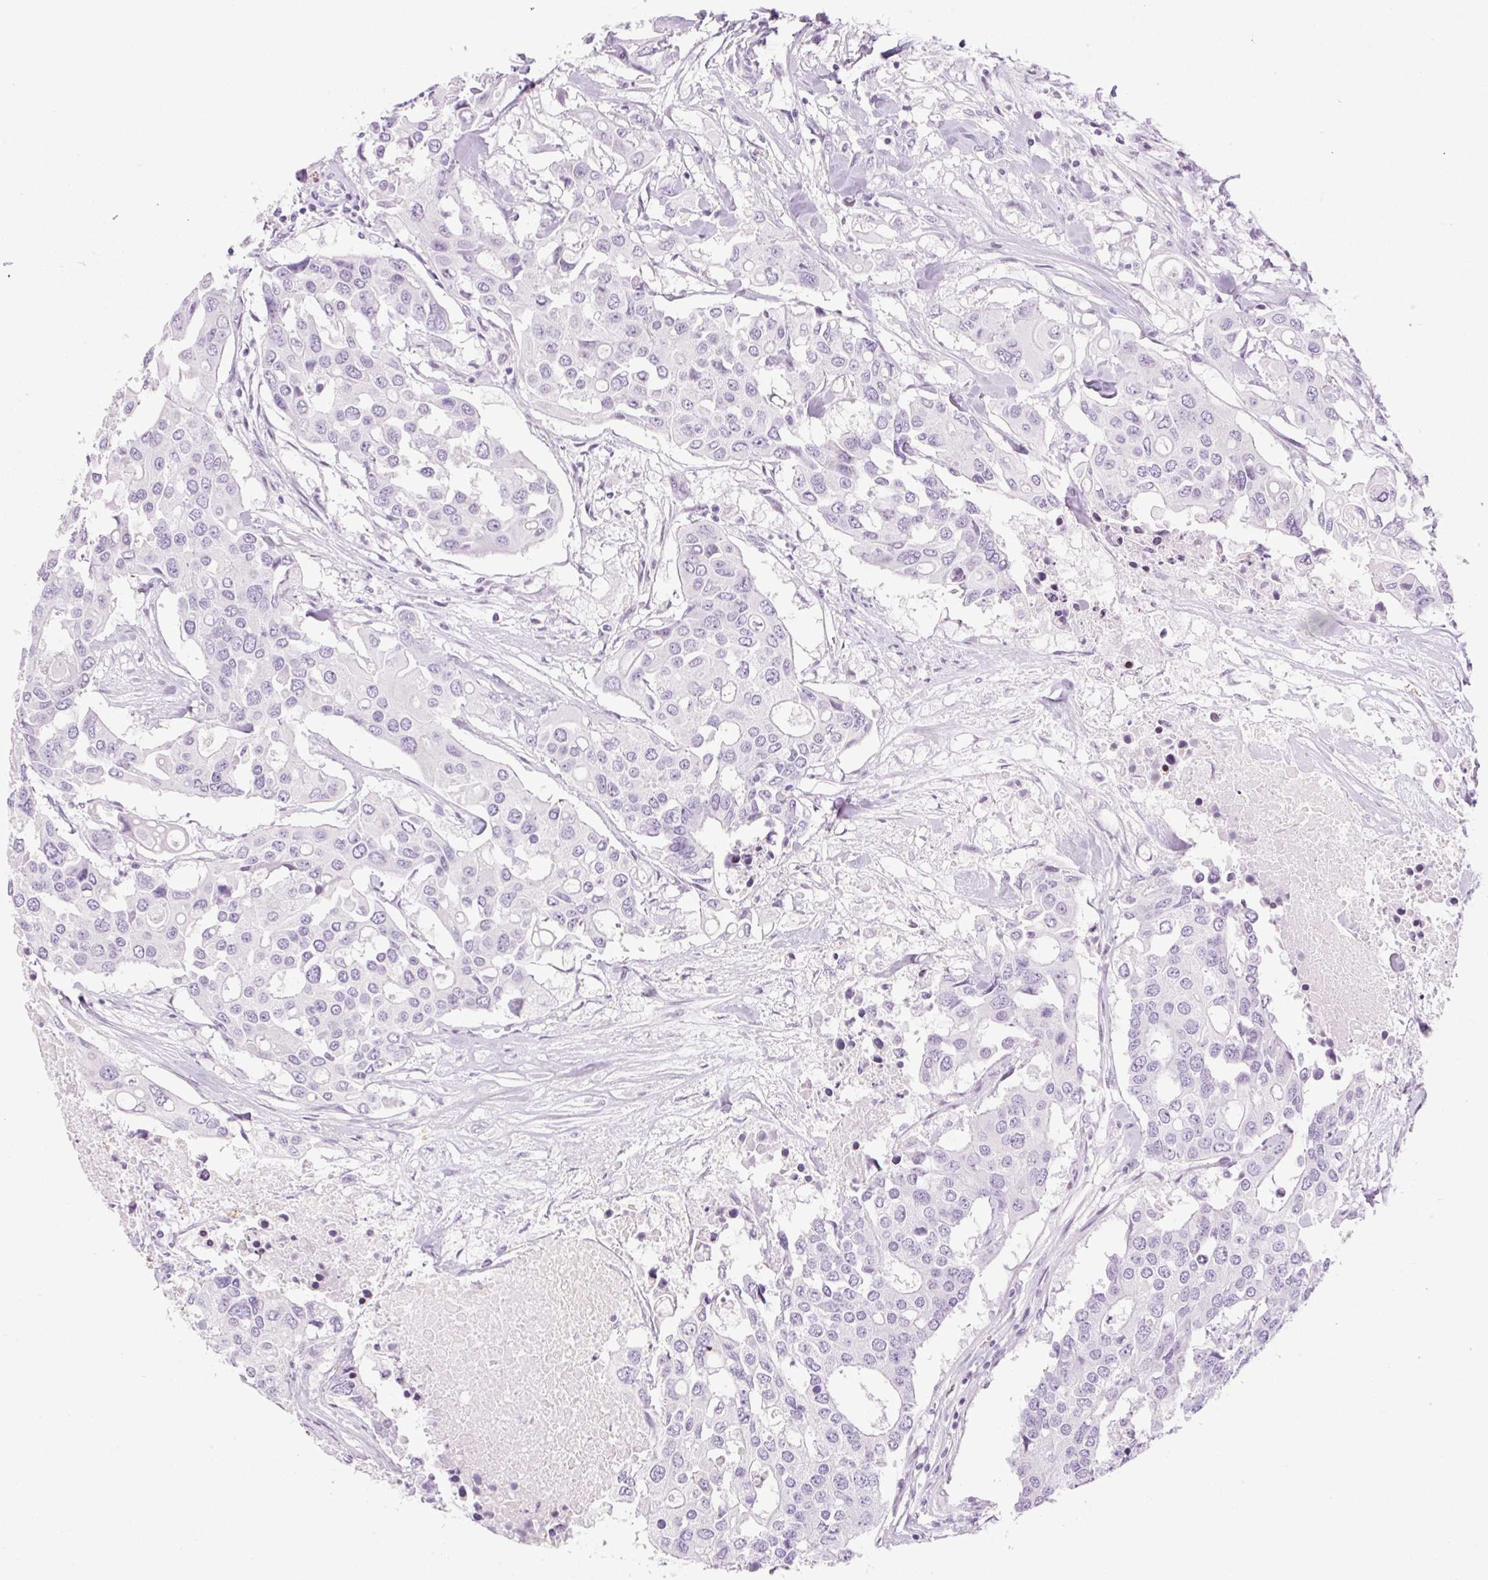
{"staining": {"intensity": "negative", "quantity": "none", "location": "none"}, "tissue": "colorectal cancer", "cell_type": "Tumor cells", "image_type": "cancer", "snomed": [{"axis": "morphology", "description": "Adenocarcinoma, NOS"}, {"axis": "topography", "description": "Colon"}], "caption": "This is an IHC image of adenocarcinoma (colorectal). There is no positivity in tumor cells.", "gene": "SP140L", "patient": {"sex": "male", "age": 77}}